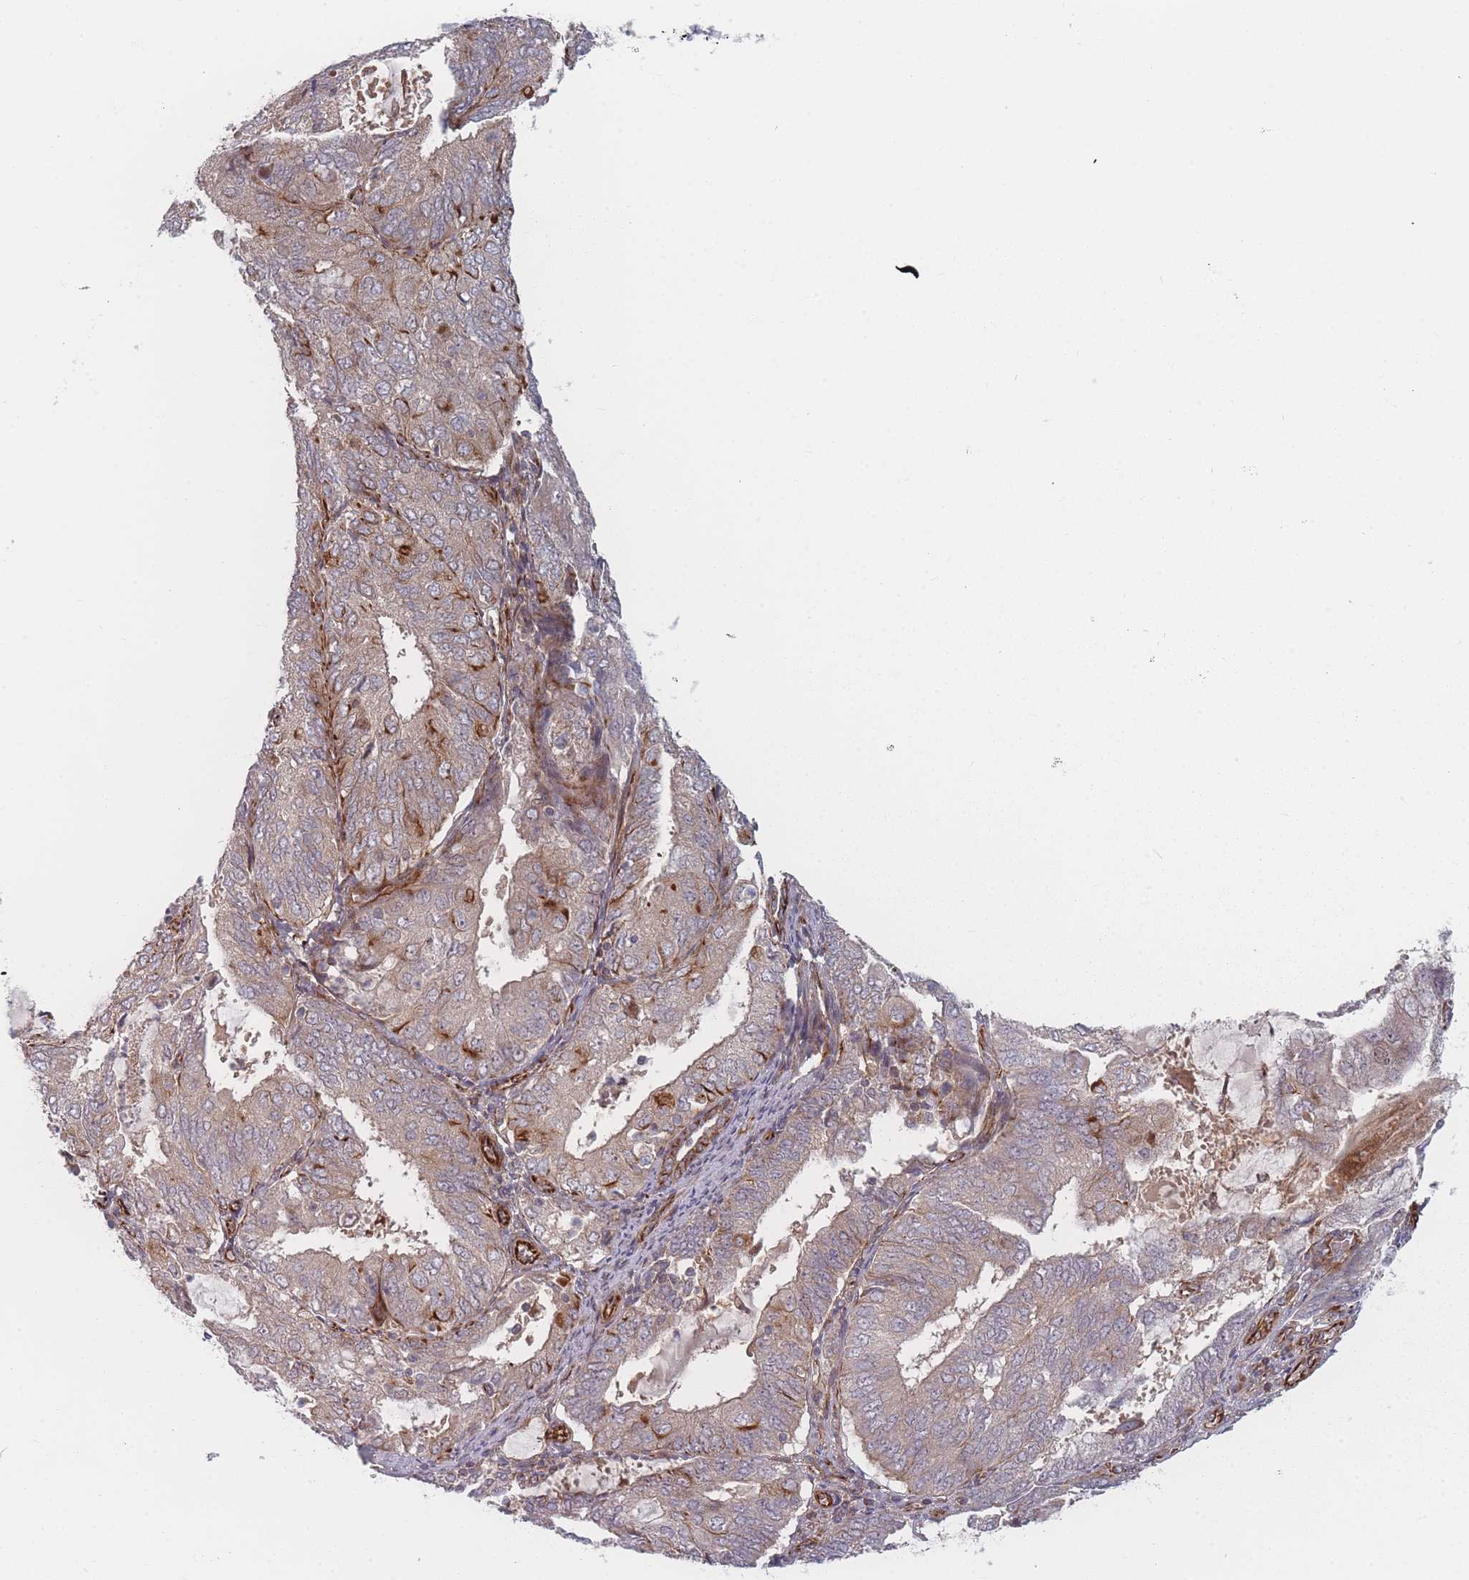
{"staining": {"intensity": "weak", "quantity": "<25%", "location": "cytoplasmic/membranous"}, "tissue": "endometrial cancer", "cell_type": "Tumor cells", "image_type": "cancer", "snomed": [{"axis": "morphology", "description": "Adenocarcinoma, NOS"}, {"axis": "topography", "description": "Endometrium"}], "caption": "Tumor cells show no significant positivity in adenocarcinoma (endometrial).", "gene": "EEF1AKMT2", "patient": {"sex": "female", "age": 81}}